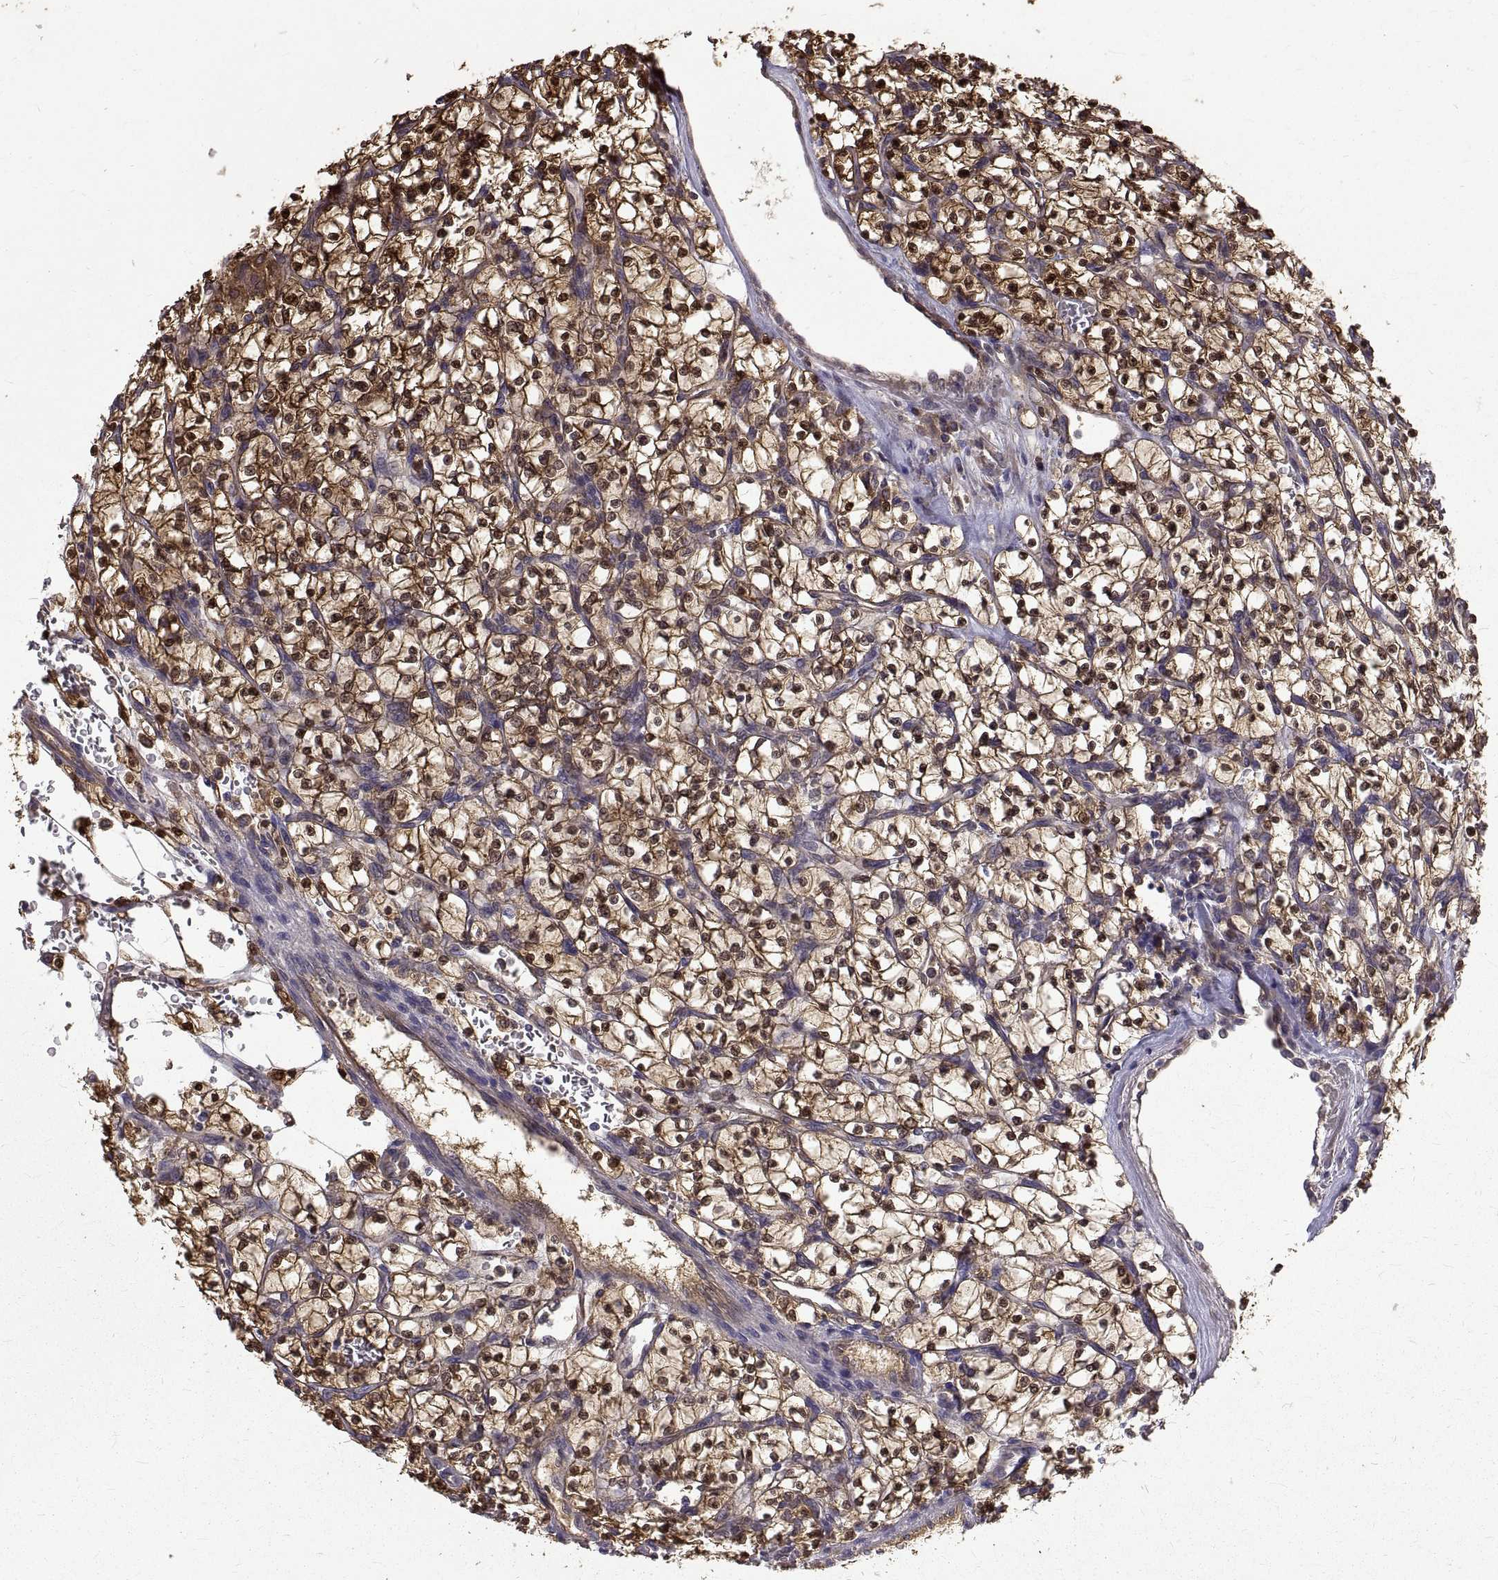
{"staining": {"intensity": "moderate", "quantity": ">75%", "location": "cytoplasmic/membranous,nuclear"}, "tissue": "renal cancer", "cell_type": "Tumor cells", "image_type": "cancer", "snomed": [{"axis": "morphology", "description": "Adenocarcinoma, NOS"}, {"axis": "topography", "description": "Kidney"}], "caption": "Protein staining of adenocarcinoma (renal) tissue shows moderate cytoplasmic/membranous and nuclear expression in about >75% of tumor cells.", "gene": "PEA15", "patient": {"sex": "female", "age": 64}}